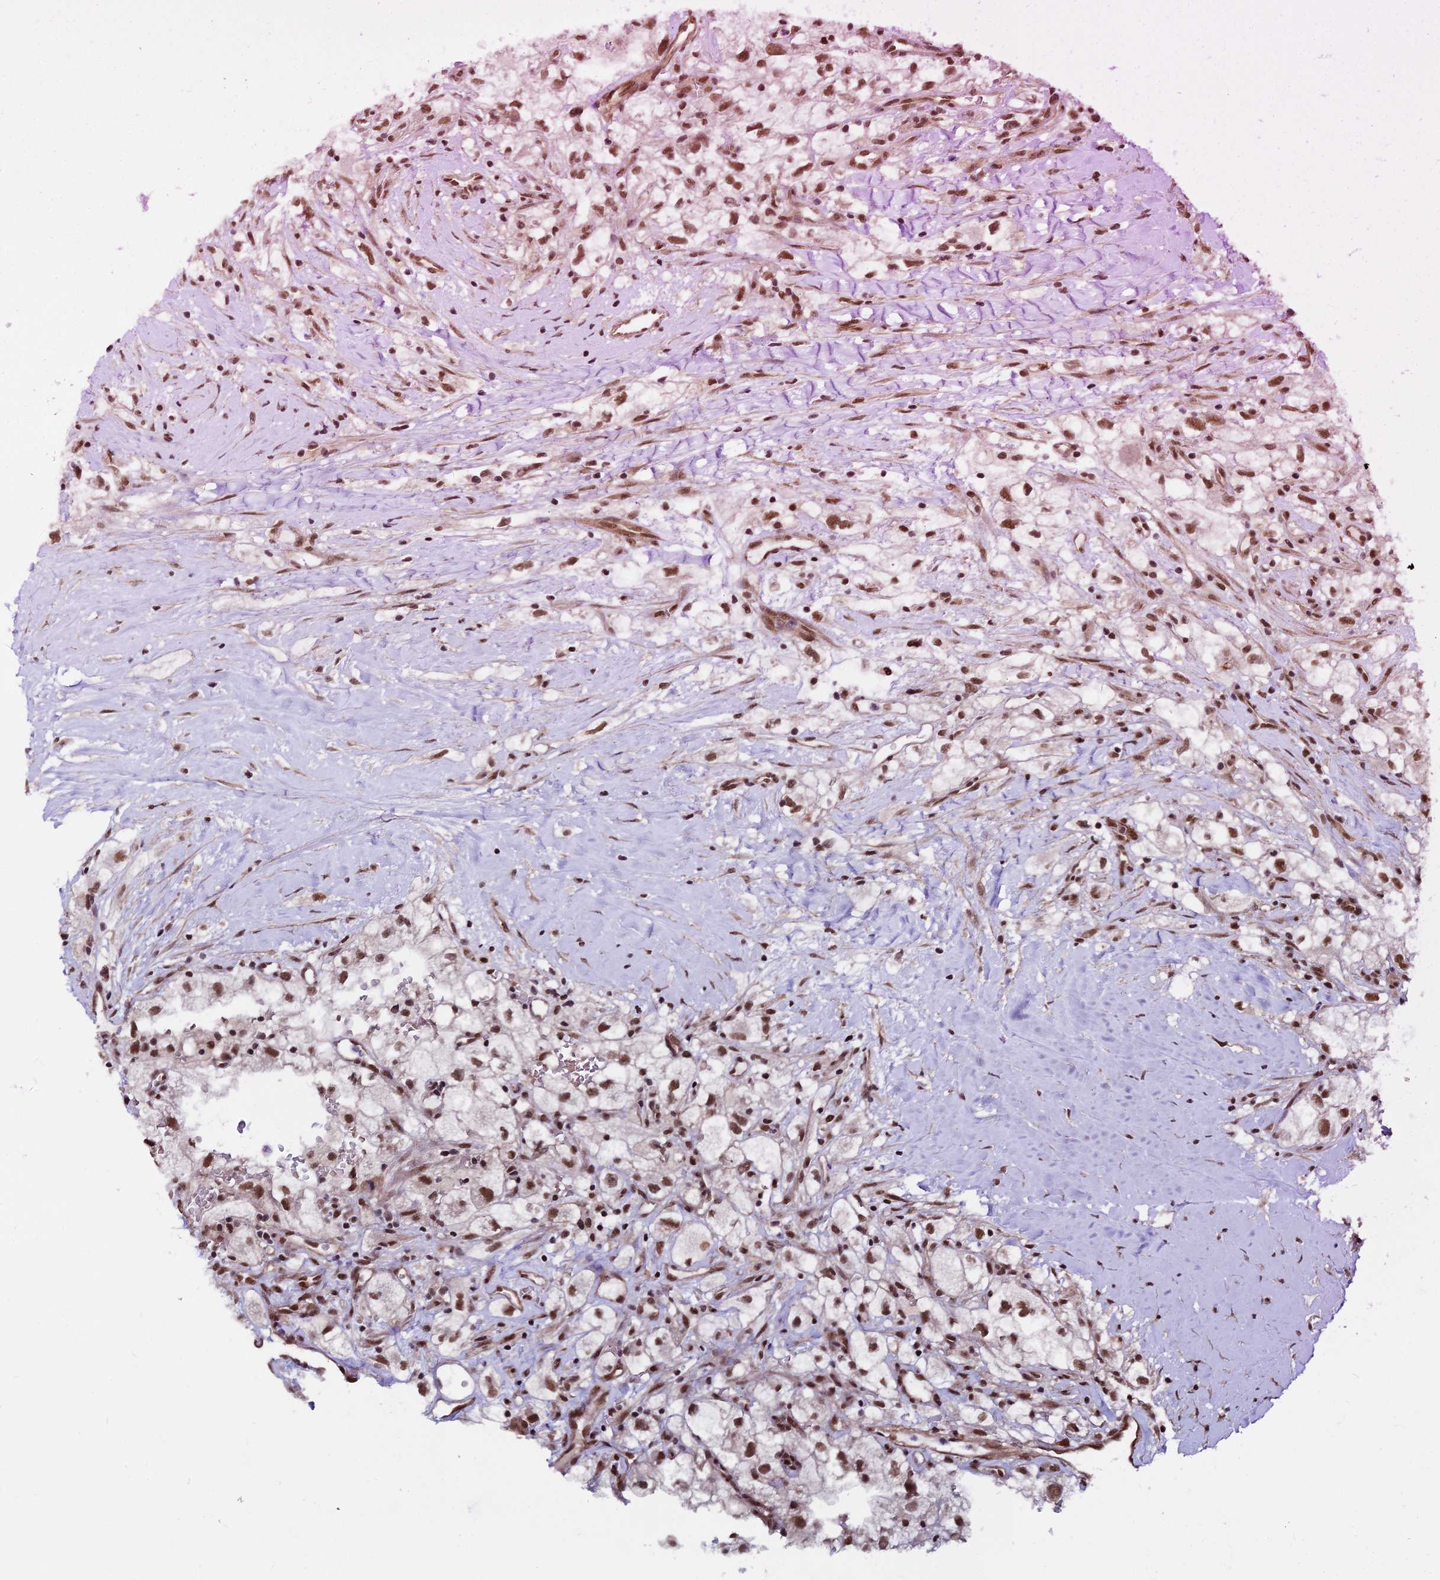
{"staining": {"intensity": "moderate", "quantity": ">75%", "location": "nuclear"}, "tissue": "renal cancer", "cell_type": "Tumor cells", "image_type": "cancer", "snomed": [{"axis": "morphology", "description": "Adenocarcinoma, NOS"}, {"axis": "topography", "description": "Kidney"}], "caption": "Brown immunohistochemical staining in adenocarcinoma (renal) demonstrates moderate nuclear positivity in about >75% of tumor cells. Nuclei are stained in blue.", "gene": "RBM42", "patient": {"sex": "male", "age": 59}}